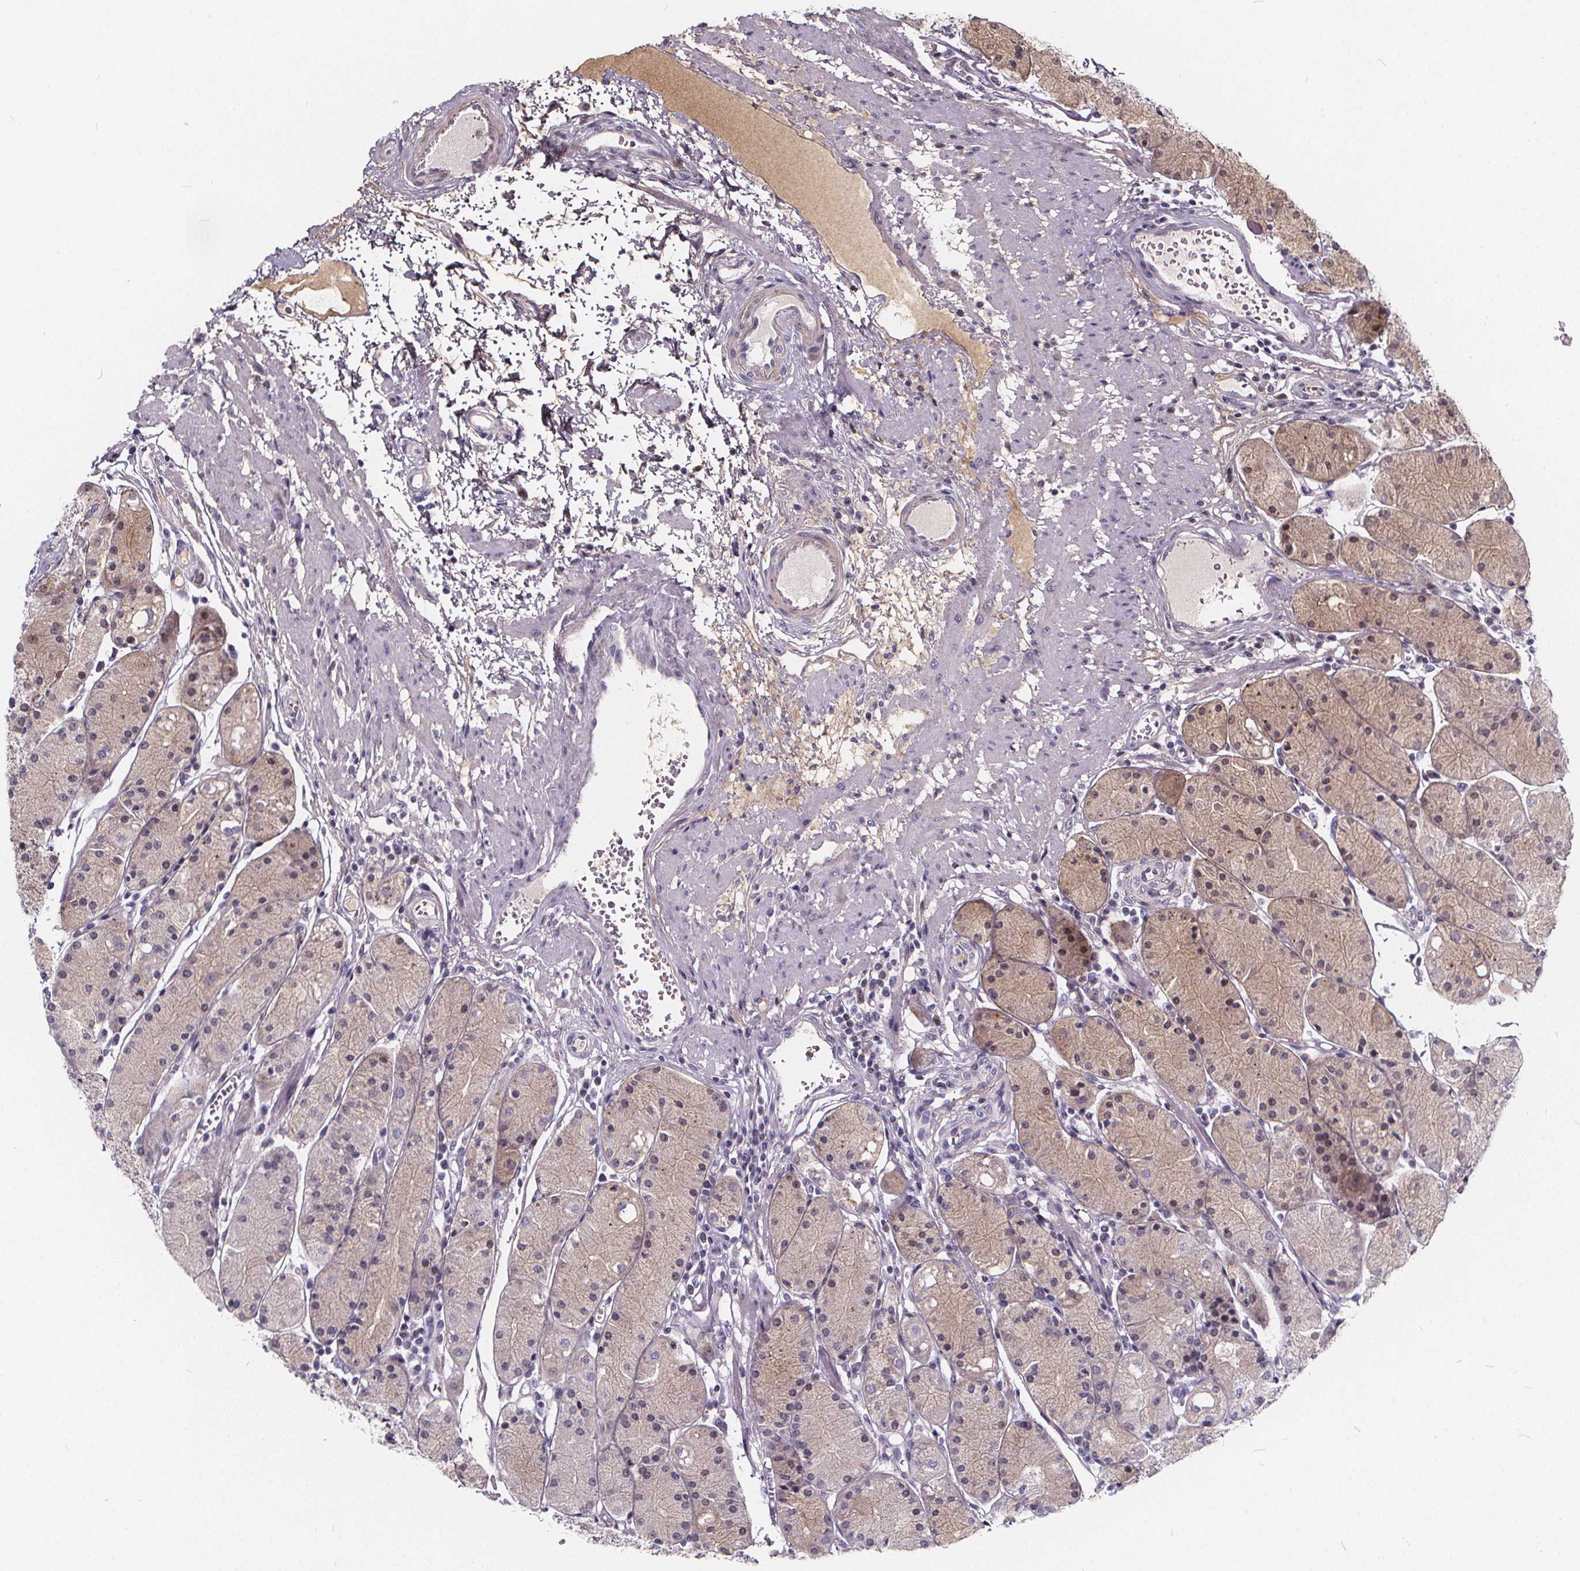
{"staining": {"intensity": "weak", "quantity": "<25%", "location": "cytoplasmic/membranous"}, "tissue": "stomach", "cell_type": "Glandular cells", "image_type": "normal", "snomed": [{"axis": "morphology", "description": "Normal tissue, NOS"}, {"axis": "topography", "description": "Stomach, upper"}], "caption": "A micrograph of stomach stained for a protein demonstrates no brown staining in glandular cells. The staining is performed using DAB (3,3'-diaminobenzidine) brown chromogen with nuclei counter-stained in using hematoxylin.", "gene": "SPEF2", "patient": {"sex": "male", "age": 69}}